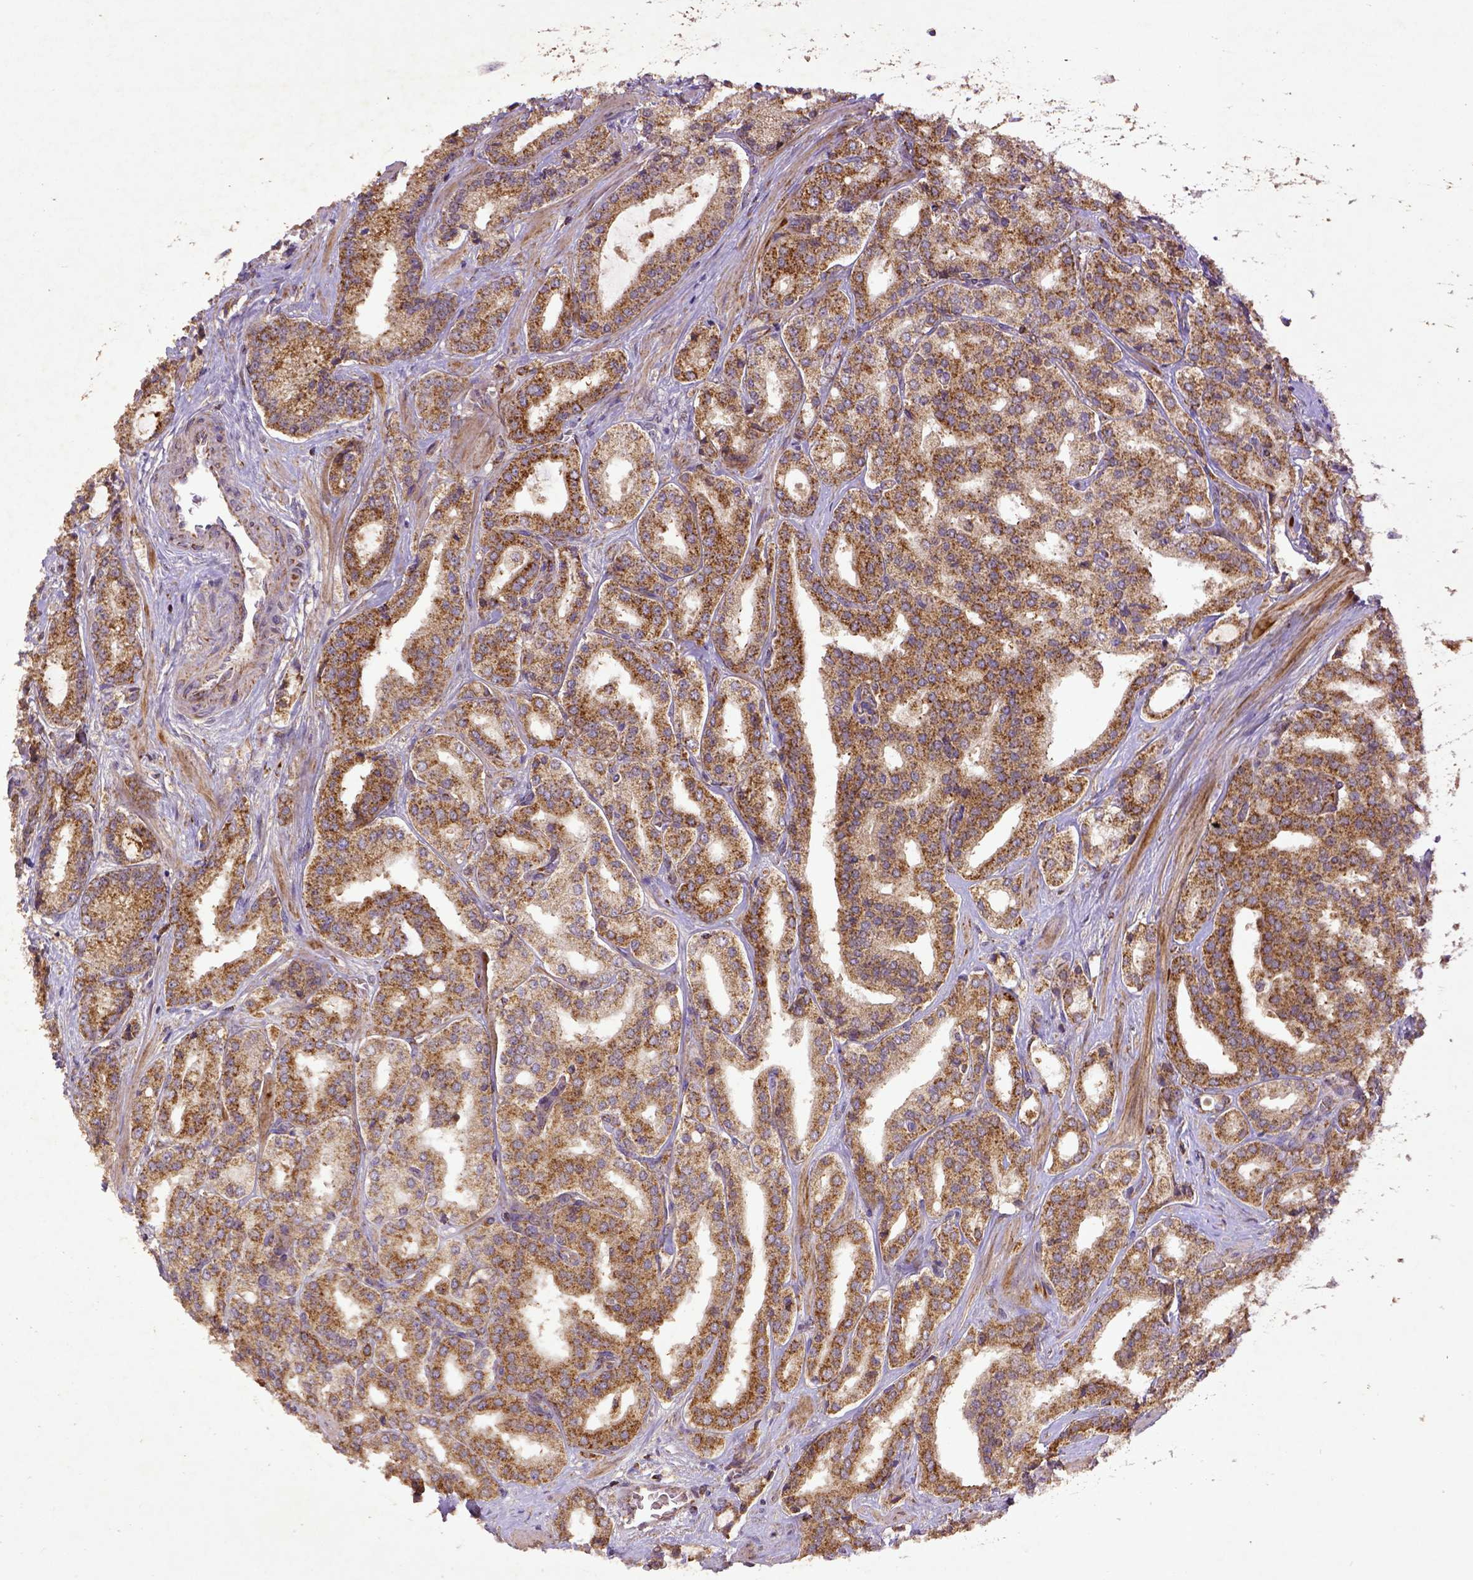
{"staining": {"intensity": "strong", "quantity": ">75%", "location": "cytoplasmic/membranous"}, "tissue": "prostate cancer", "cell_type": "Tumor cells", "image_type": "cancer", "snomed": [{"axis": "morphology", "description": "Adenocarcinoma, Low grade"}, {"axis": "topography", "description": "Prostate"}], "caption": "Protein expression analysis of prostate cancer (adenocarcinoma (low-grade)) shows strong cytoplasmic/membranous staining in approximately >75% of tumor cells.", "gene": "MT-CO1", "patient": {"sex": "male", "age": 56}}